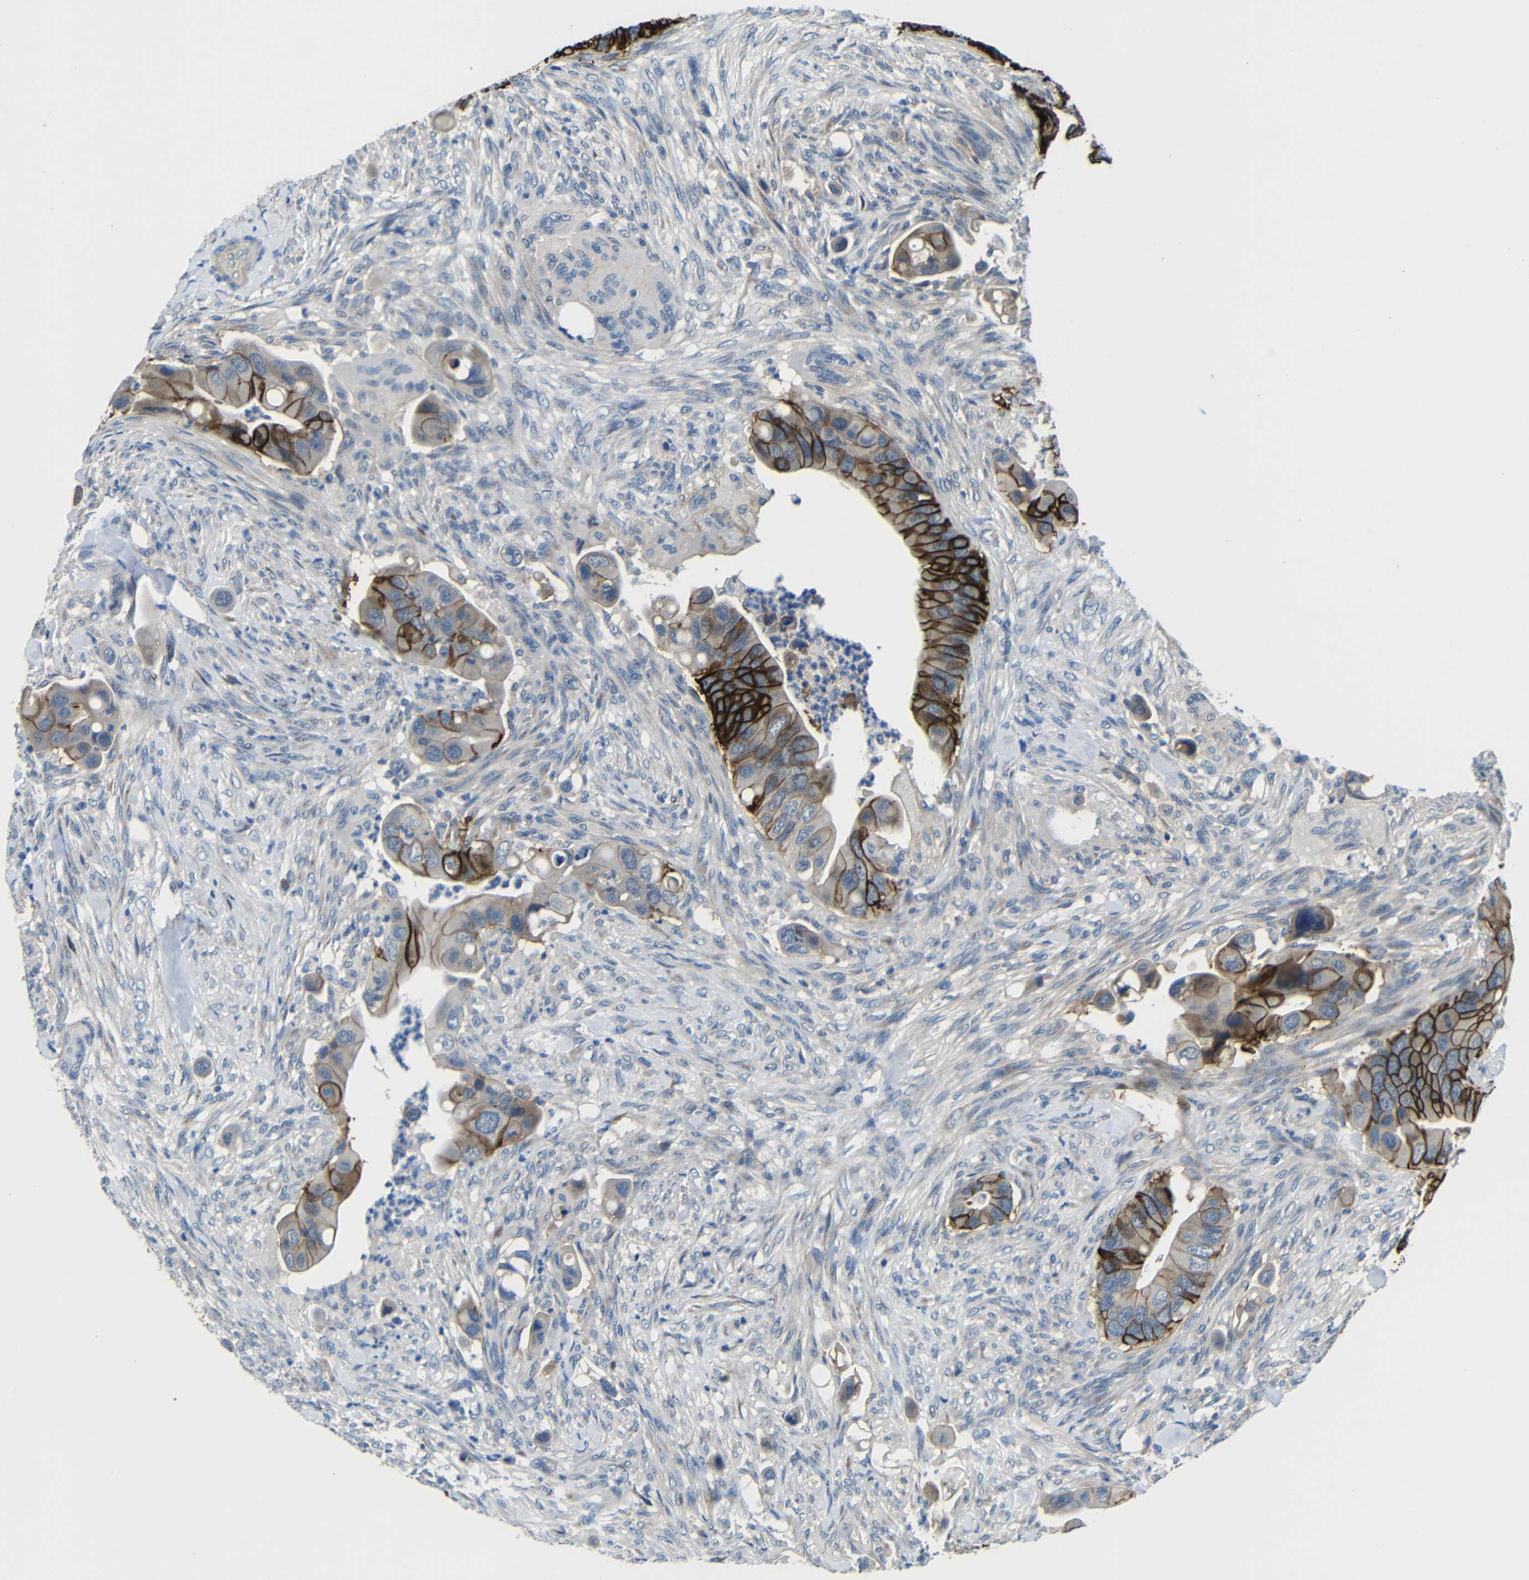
{"staining": {"intensity": "strong", "quantity": "25%-75%", "location": "cytoplasmic/membranous"}, "tissue": "colorectal cancer", "cell_type": "Tumor cells", "image_type": "cancer", "snomed": [{"axis": "morphology", "description": "Adenocarcinoma, NOS"}, {"axis": "topography", "description": "Rectum"}], "caption": "An image of colorectal adenocarcinoma stained for a protein shows strong cytoplasmic/membranous brown staining in tumor cells.", "gene": "ZNF90", "patient": {"sex": "female", "age": 57}}